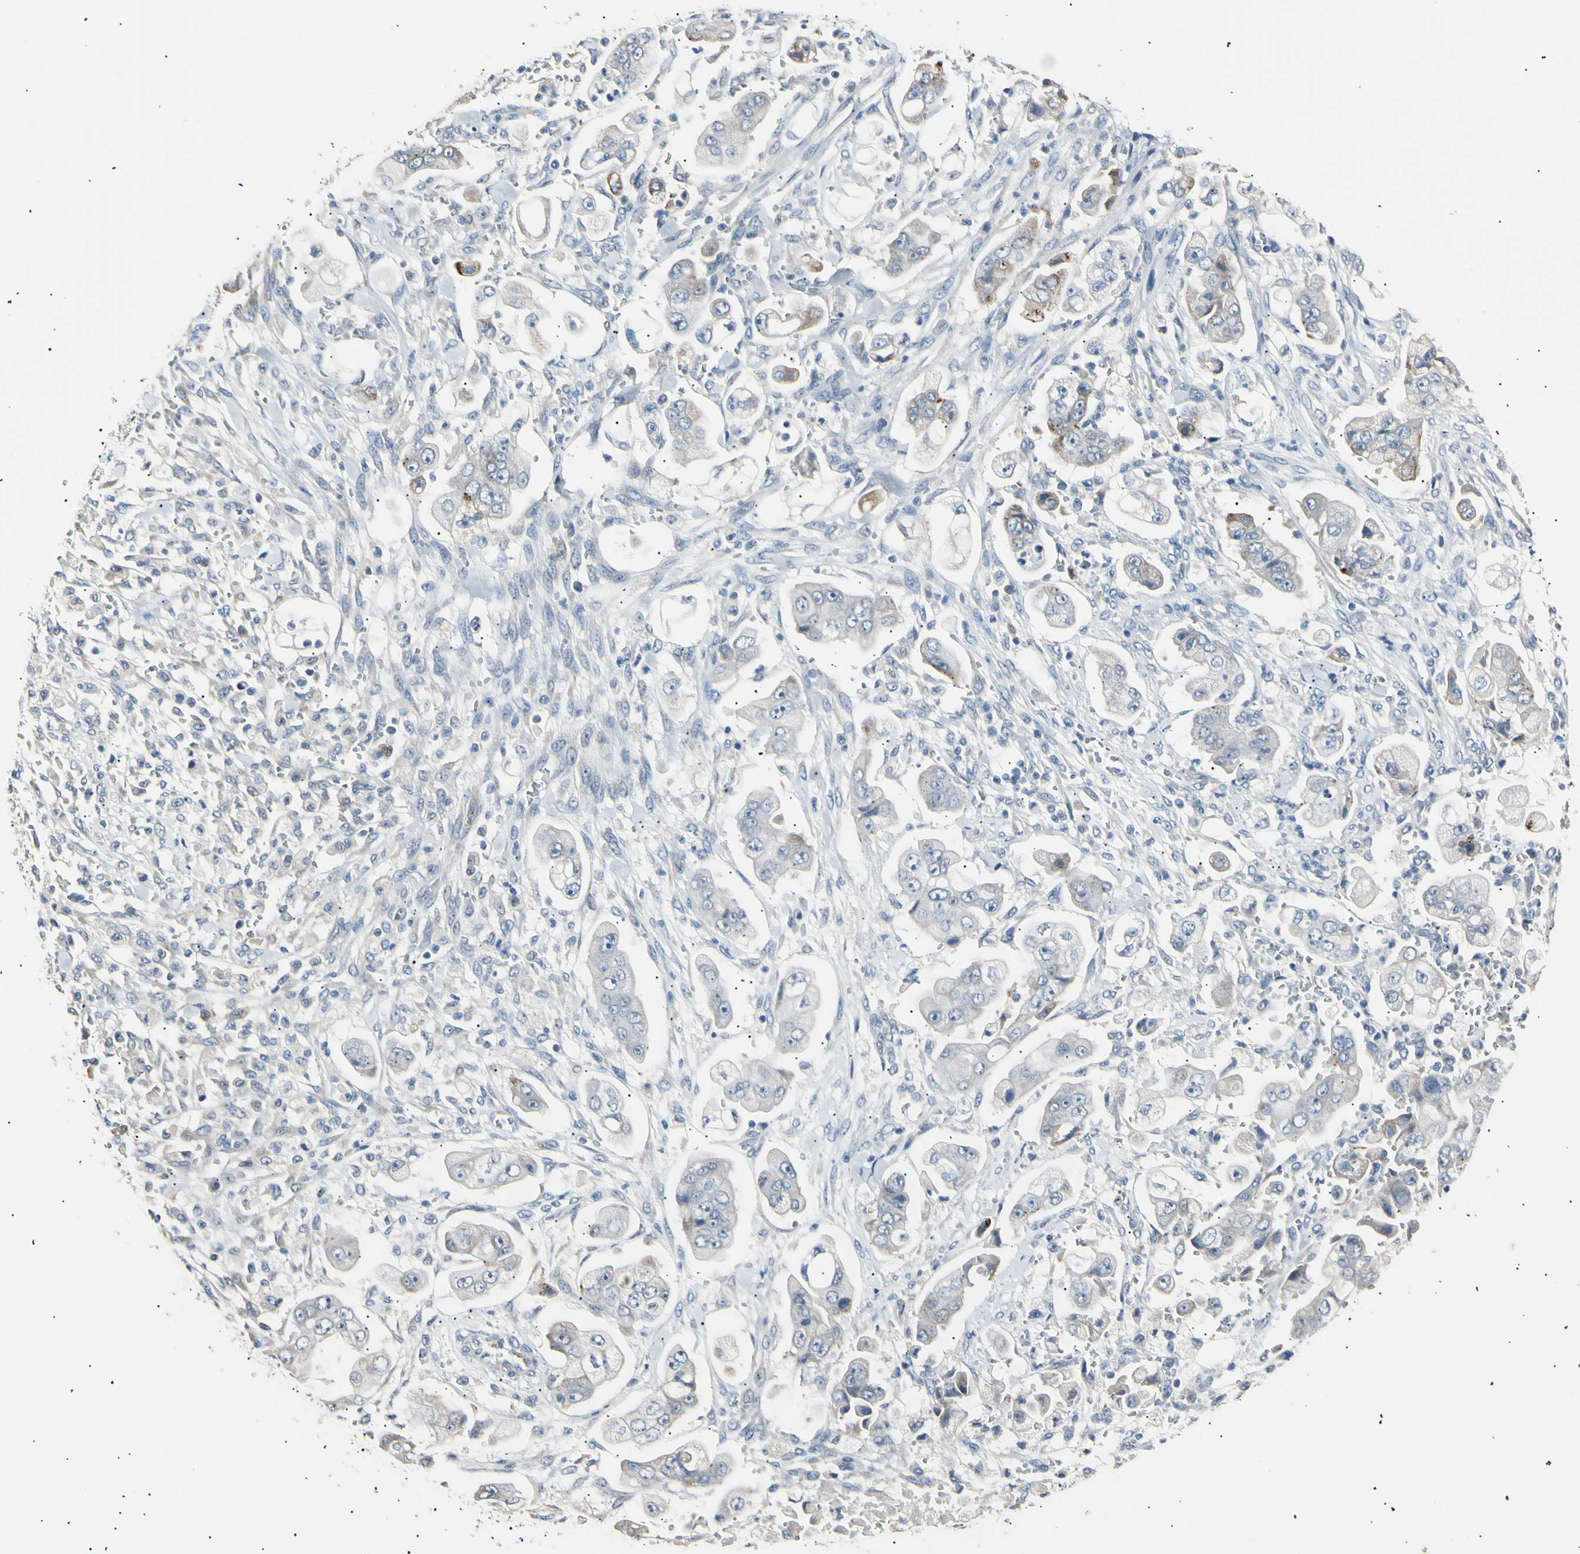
{"staining": {"intensity": "weak", "quantity": "<25%", "location": "cytoplasmic/membranous"}, "tissue": "stomach cancer", "cell_type": "Tumor cells", "image_type": "cancer", "snomed": [{"axis": "morphology", "description": "Adenocarcinoma, NOS"}, {"axis": "topography", "description": "Stomach"}], "caption": "The photomicrograph demonstrates no significant expression in tumor cells of stomach cancer (adenocarcinoma).", "gene": "LDLR", "patient": {"sex": "male", "age": 62}}